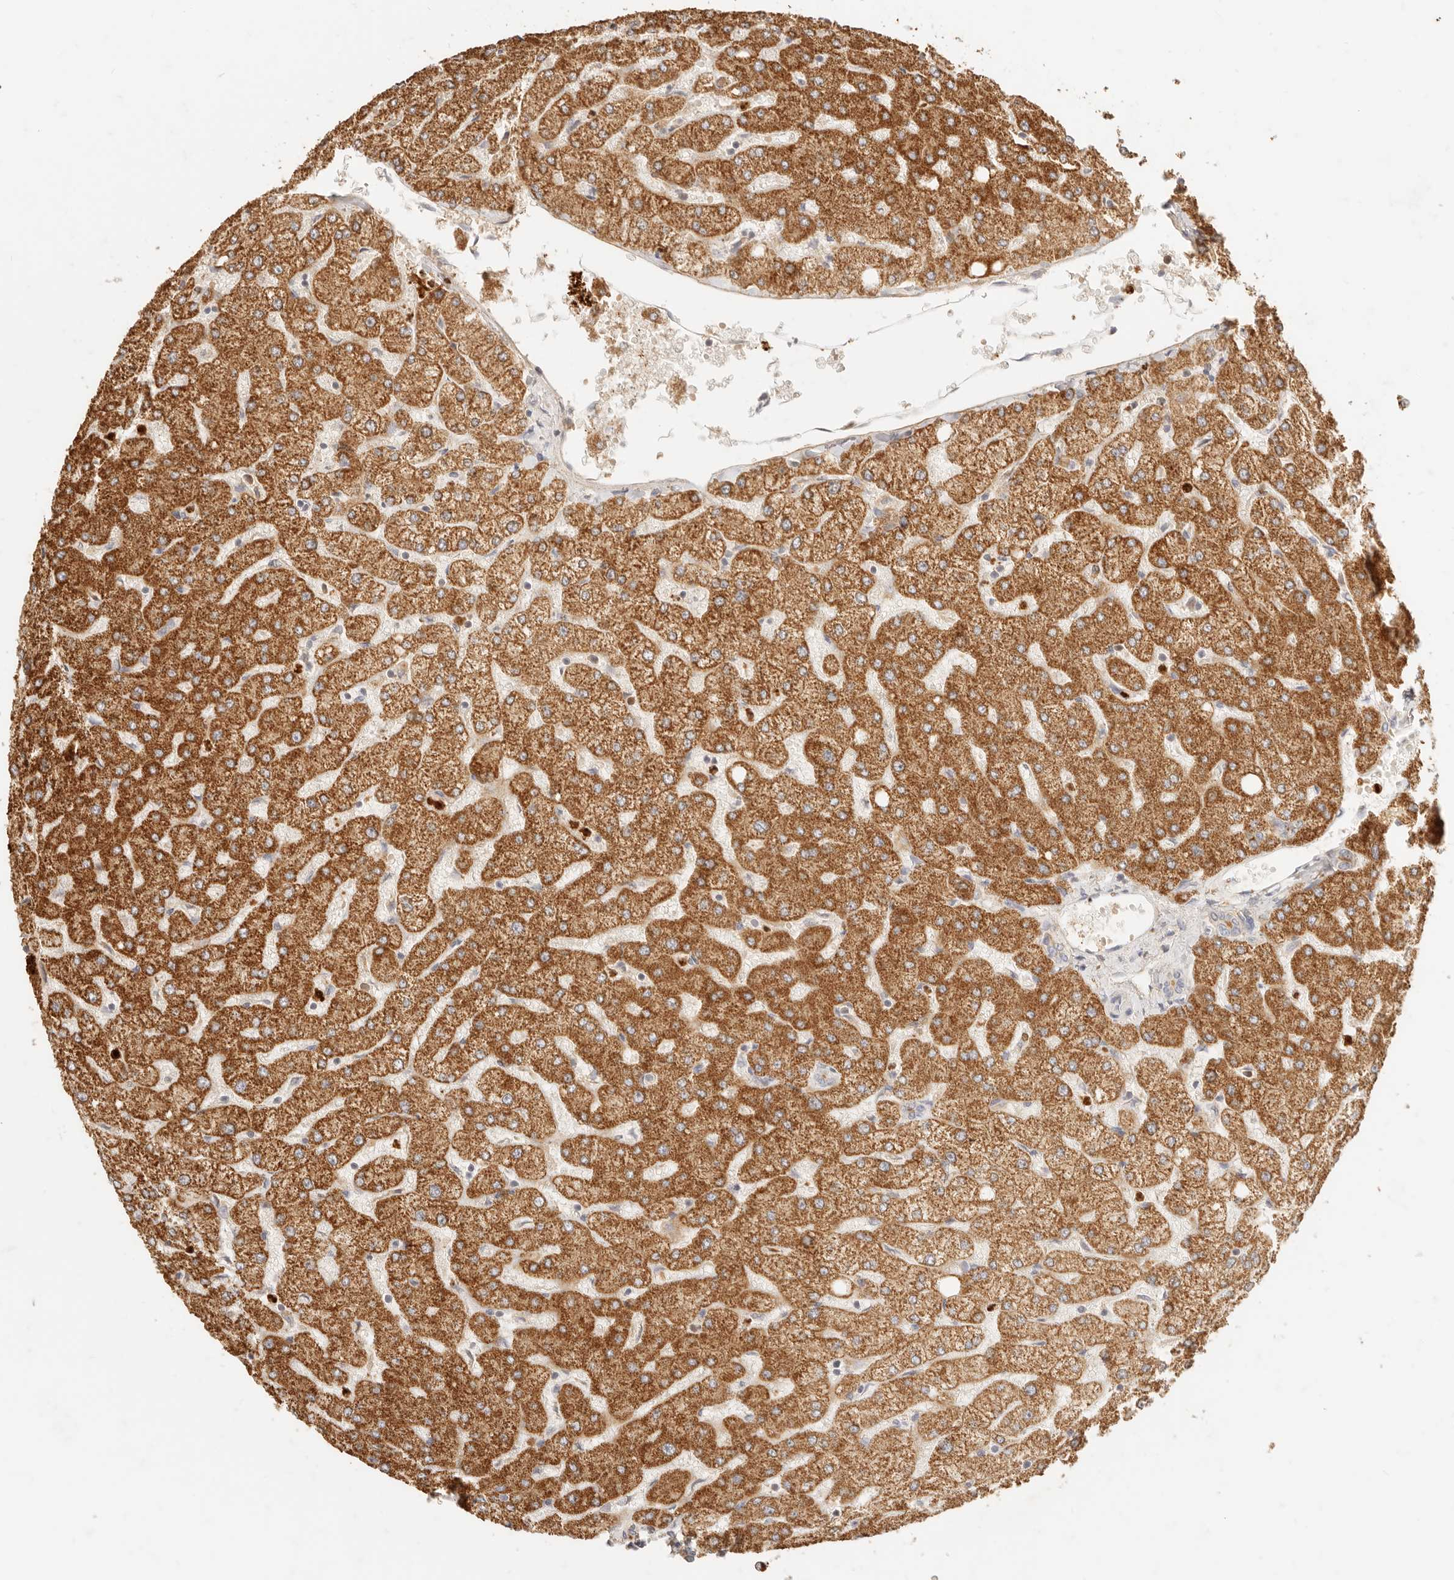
{"staining": {"intensity": "negative", "quantity": "none", "location": "none"}, "tissue": "liver", "cell_type": "Cholangiocytes", "image_type": "normal", "snomed": [{"axis": "morphology", "description": "Normal tissue, NOS"}, {"axis": "topography", "description": "Liver"}], "caption": "An immunohistochemistry histopathology image of unremarkable liver is shown. There is no staining in cholangiocytes of liver. (DAB (3,3'-diaminobenzidine) immunohistochemistry, high magnification).", "gene": "TMTC2", "patient": {"sex": "female", "age": 54}}